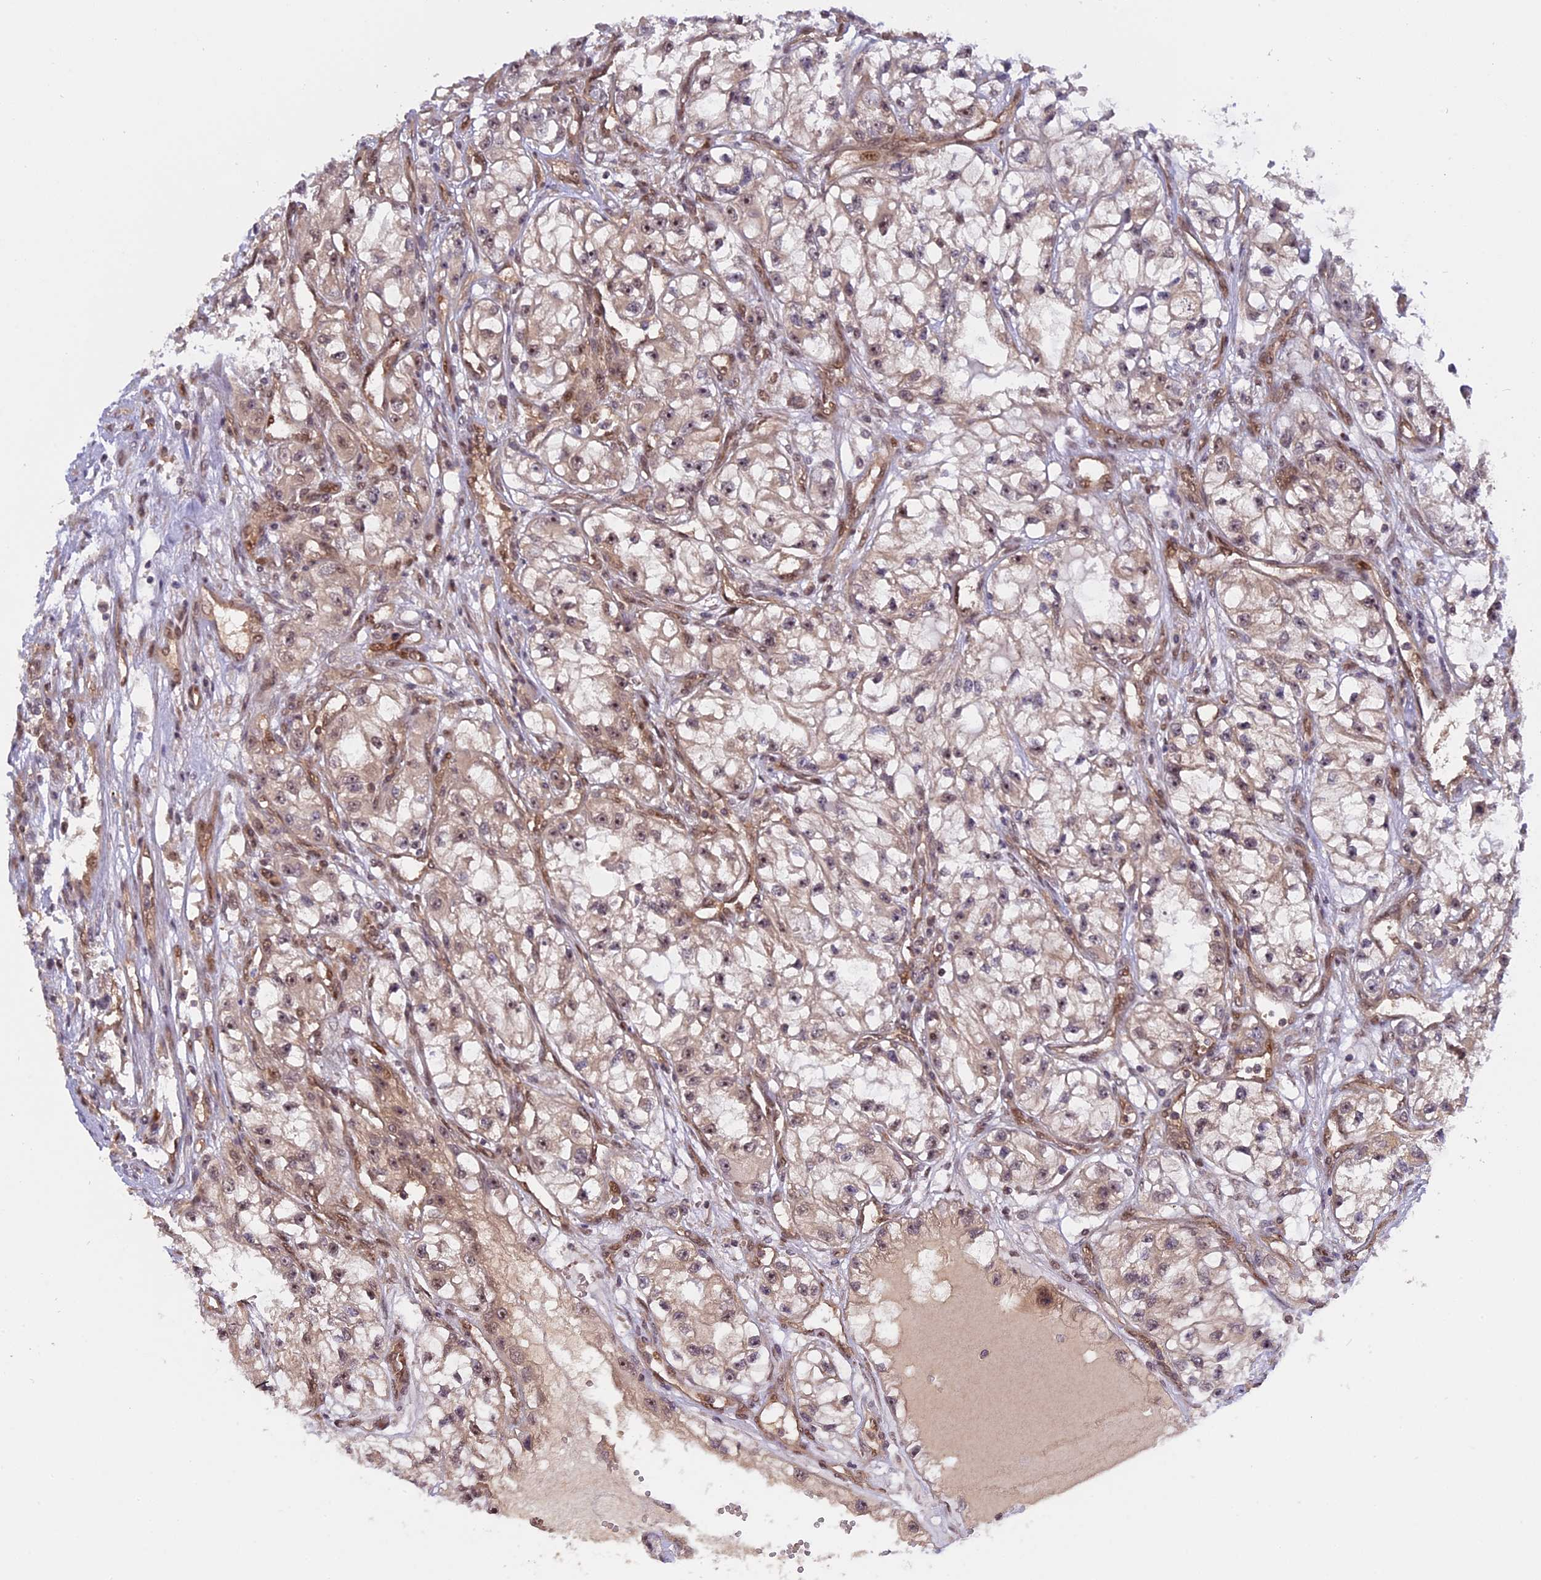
{"staining": {"intensity": "weak", "quantity": "<25%", "location": "nuclear"}, "tissue": "renal cancer", "cell_type": "Tumor cells", "image_type": "cancer", "snomed": [{"axis": "morphology", "description": "Adenocarcinoma, NOS"}, {"axis": "topography", "description": "Kidney"}], "caption": "A micrograph of adenocarcinoma (renal) stained for a protein reveals no brown staining in tumor cells. The staining was performed using DAB (3,3'-diaminobenzidine) to visualize the protein expression in brown, while the nuclei were stained in blue with hematoxylin (Magnification: 20x).", "gene": "ZNF428", "patient": {"sex": "female", "age": 57}}